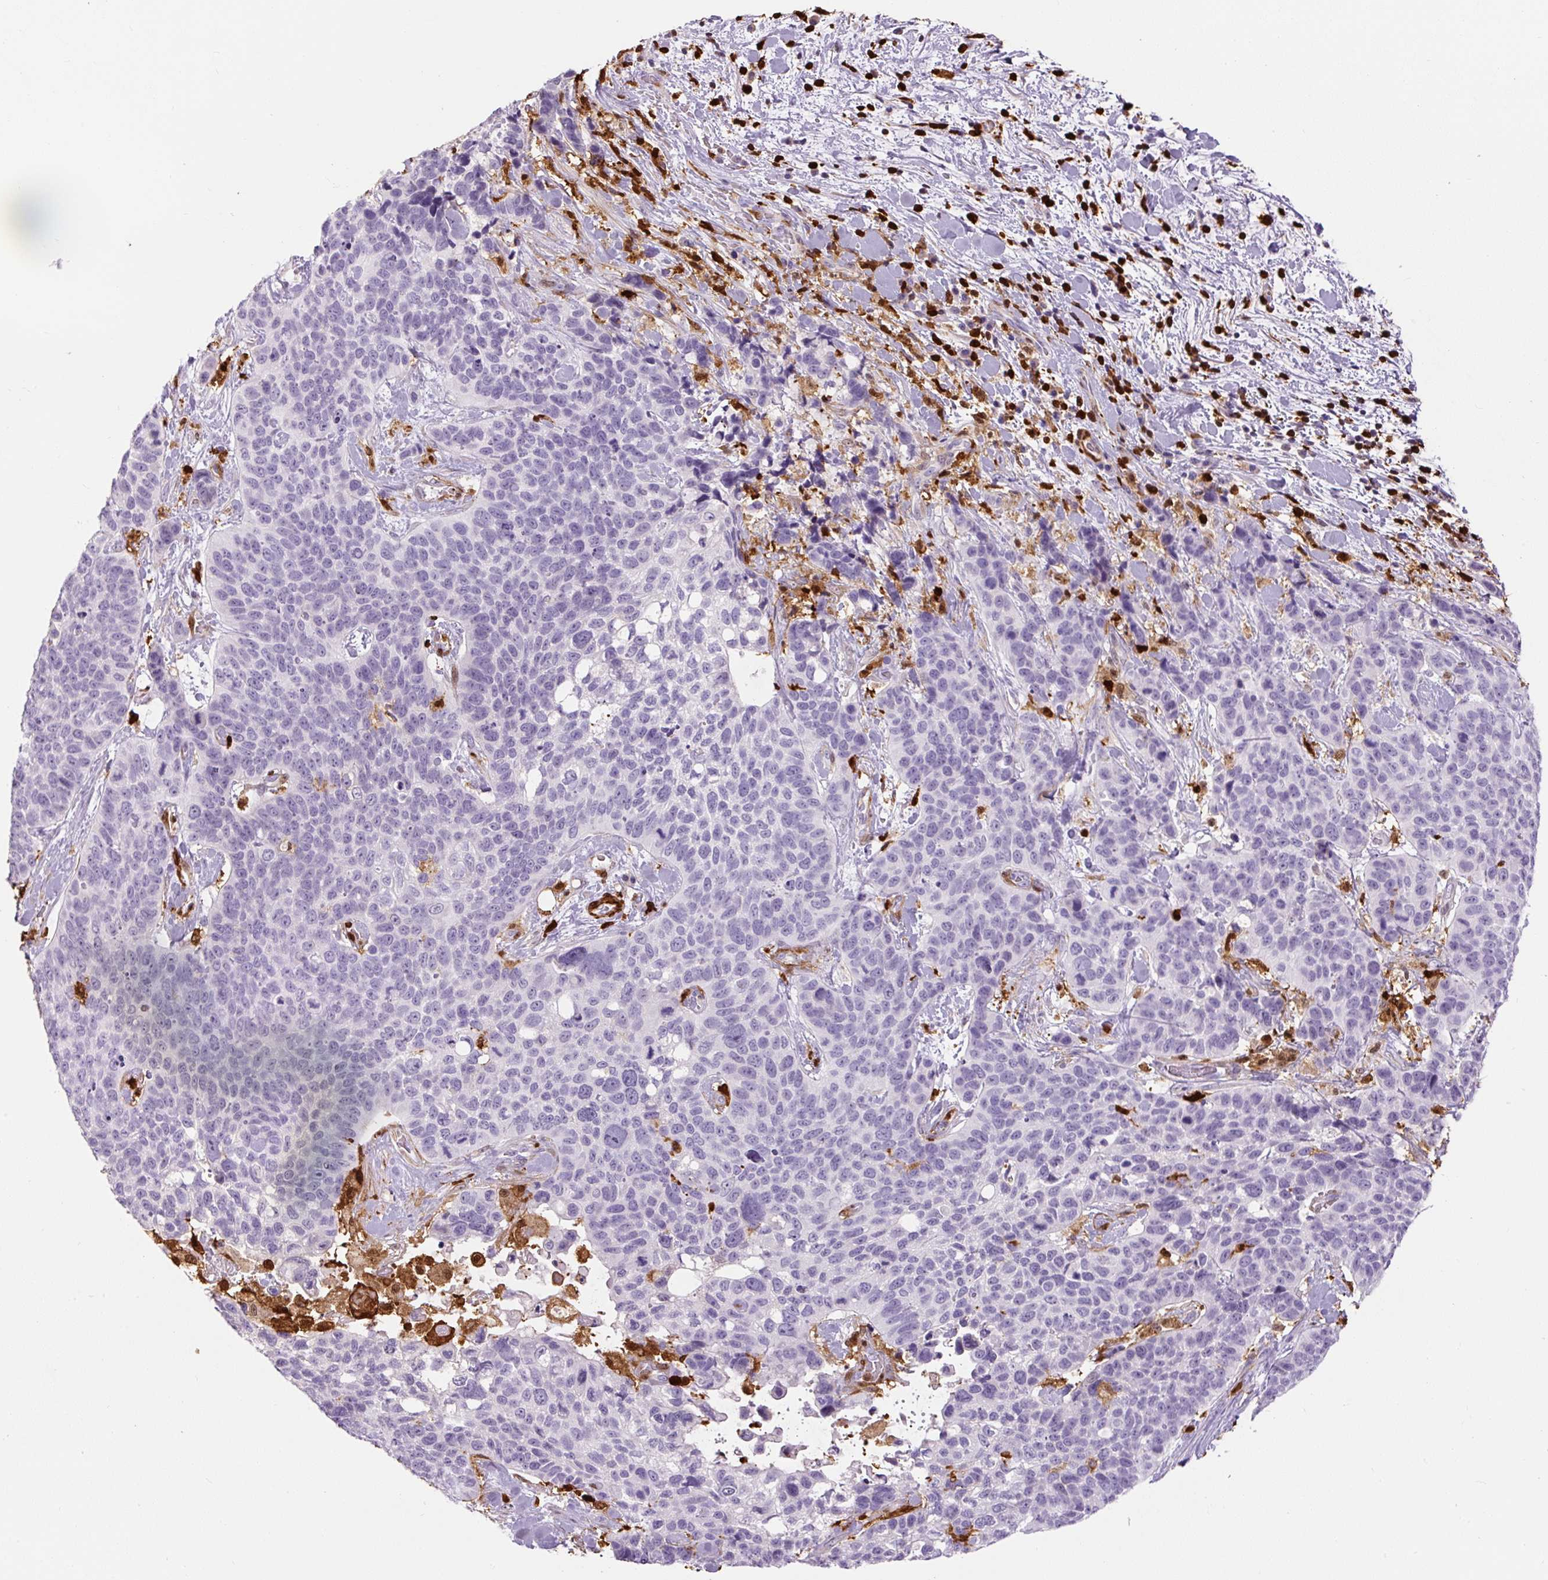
{"staining": {"intensity": "negative", "quantity": "none", "location": "none"}, "tissue": "lung cancer", "cell_type": "Tumor cells", "image_type": "cancer", "snomed": [{"axis": "morphology", "description": "Squamous cell carcinoma, NOS"}, {"axis": "topography", "description": "Lung"}], "caption": "High power microscopy histopathology image of an immunohistochemistry (IHC) image of lung cancer, revealing no significant positivity in tumor cells. (Stains: DAB (3,3'-diaminobenzidine) immunohistochemistry with hematoxylin counter stain, Microscopy: brightfield microscopy at high magnification).", "gene": "S100A4", "patient": {"sex": "male", "age": 62}}